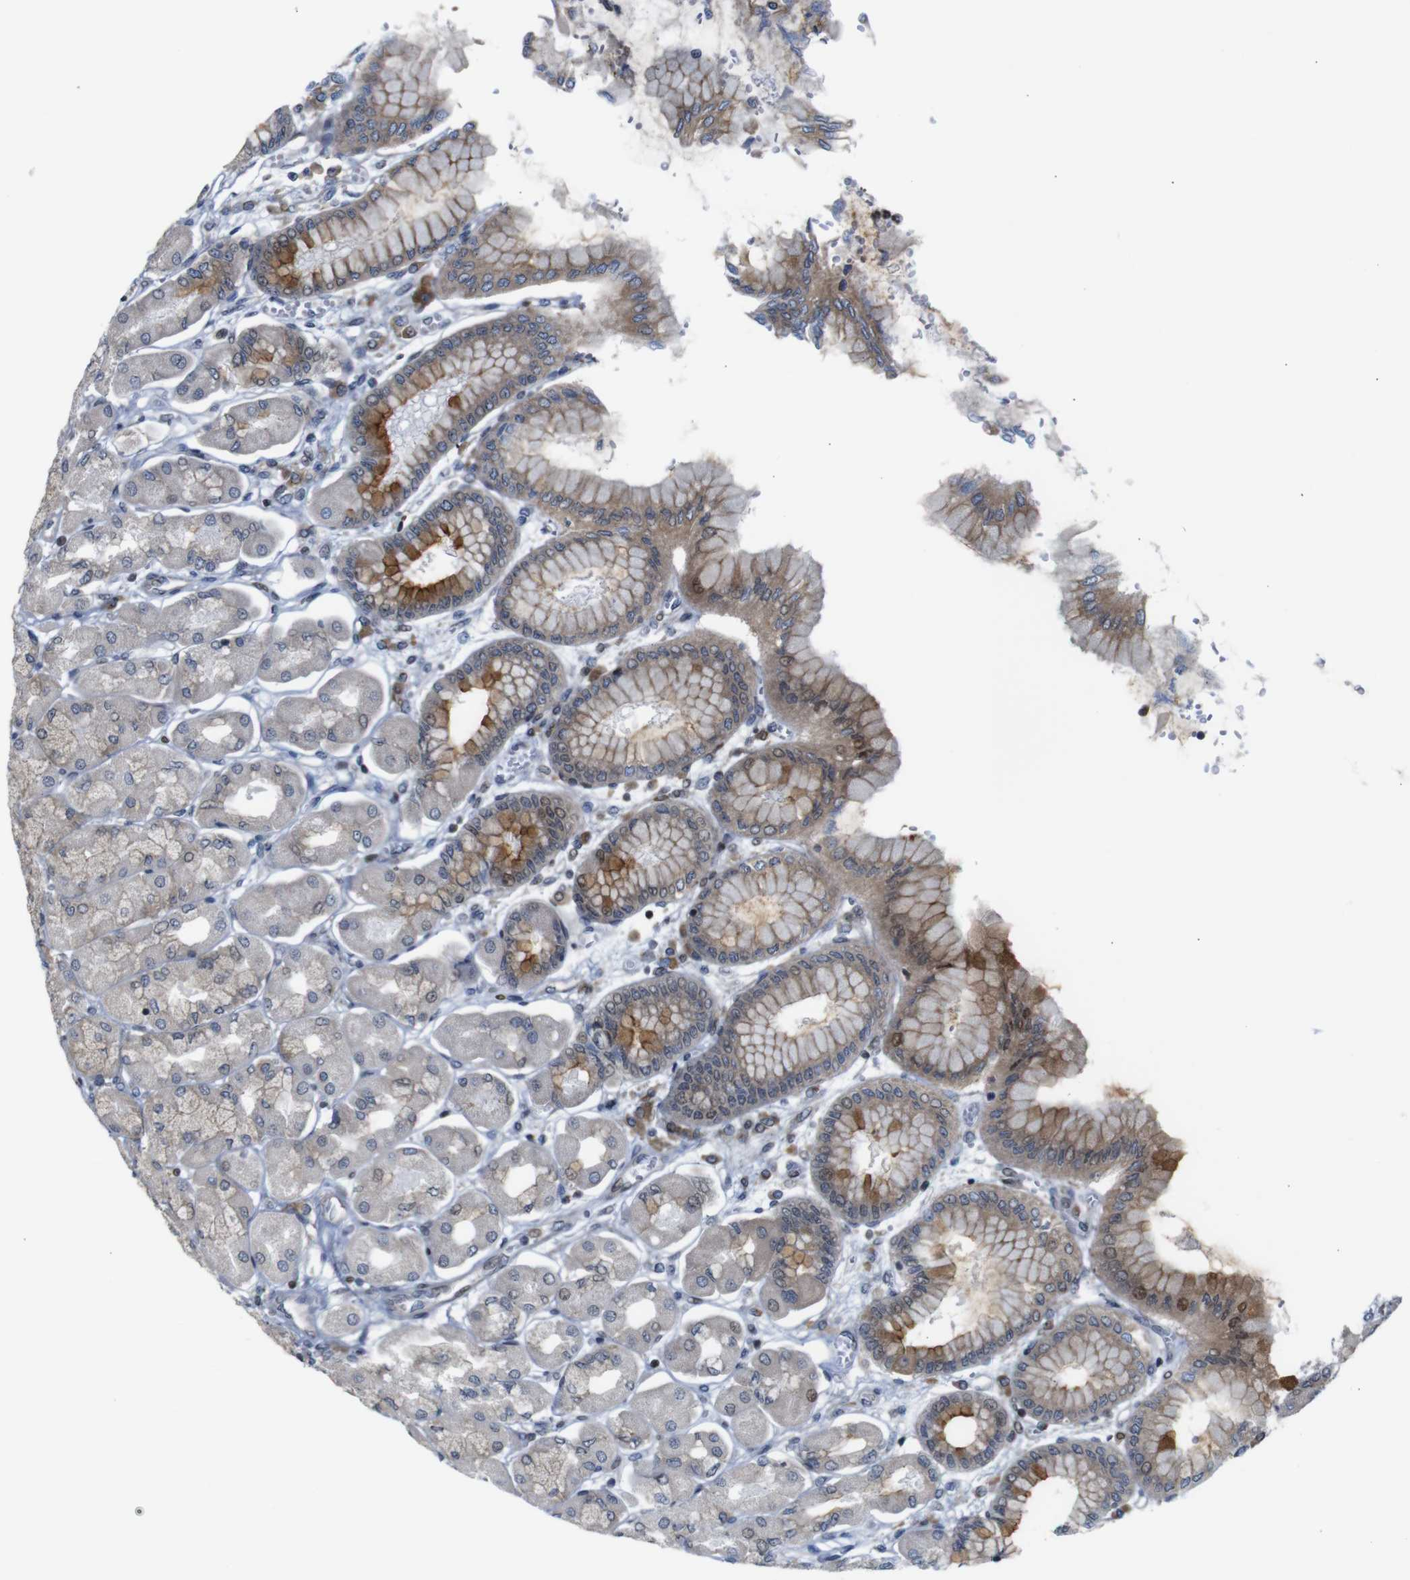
{"staining": {"intensity": "strong", "quantity": "25%-75%", "location": "cytoplasmic/membranous"}, "tissue": "stomach", "cell_type": "Glandular cells", "image_type": "normal", "snomed": [{"axis": "morphology", "description": "Normal tissue, NOS"}, {"axis": "topography", "description": "Stomach, upper"}], "caption": "The micrograph shows a brown stain indicating the presence of a protein in the cytoplasmic/membranous of glandular cells in stomach. The staining was performed using DAB, with brown indicating positive protein expression. Nuclei are stained blue with hematoxylin.", "gene": "PTPN1", "patient": {"sex": "female", "age": 56}}